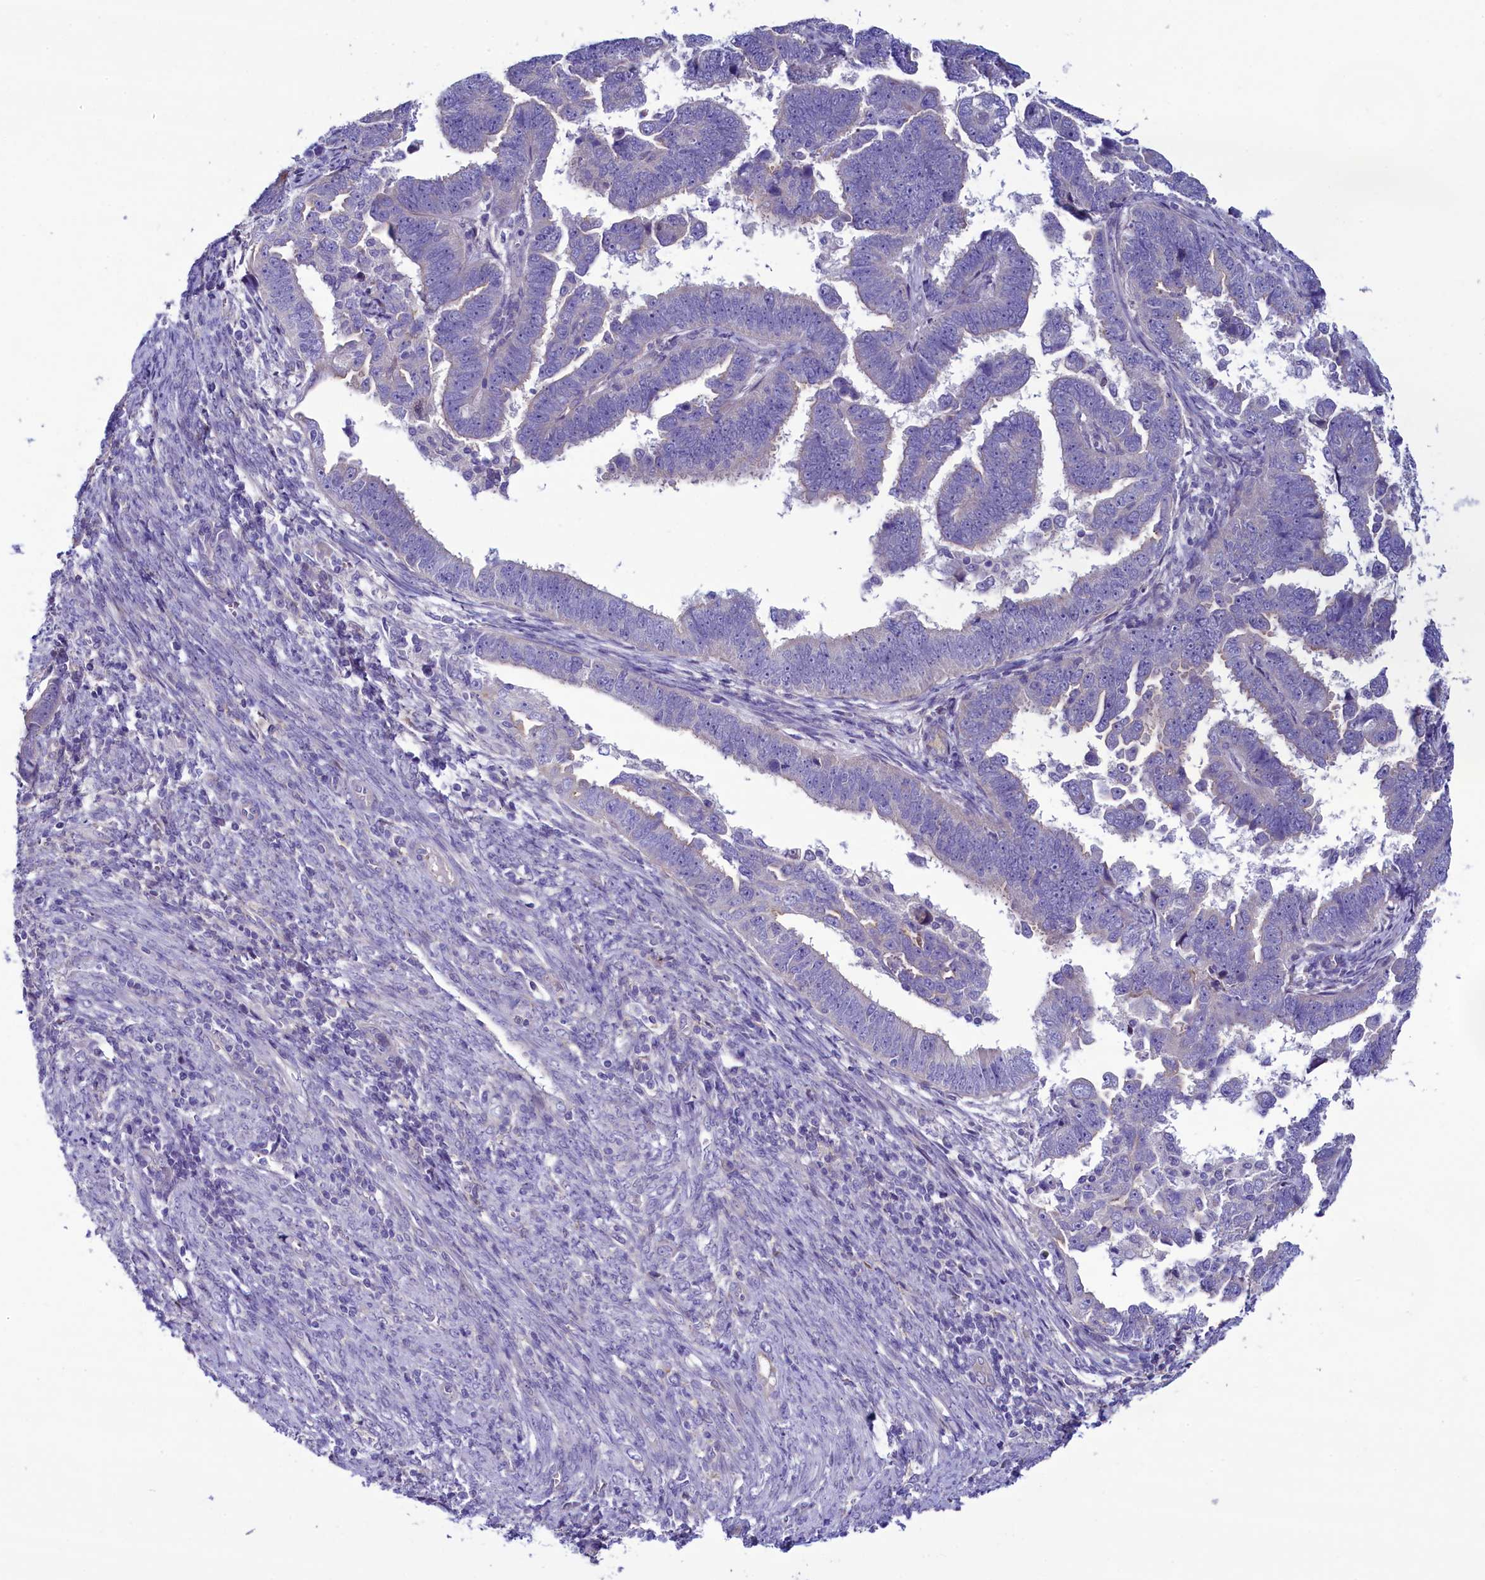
{"staining": {"intensity": "negative", "quantity": "none", "location": "none"}, "tissue": "endometrial cancer", "cell_type": "Tumor cells", "image_type": "cancer", "snomed": [{"axis": "morphology", "description": "Adenocarcinoma, NOS"}, {"axis": "topography", "description": "Endometrium"}], "caption": "This is an immunohistochemistry histopathology image of adenocarcinoma (endometrial). There is no positivity in tumor cells.", "gene": "KRBOX5", "patient": {"sex": "female", "age": 75}}